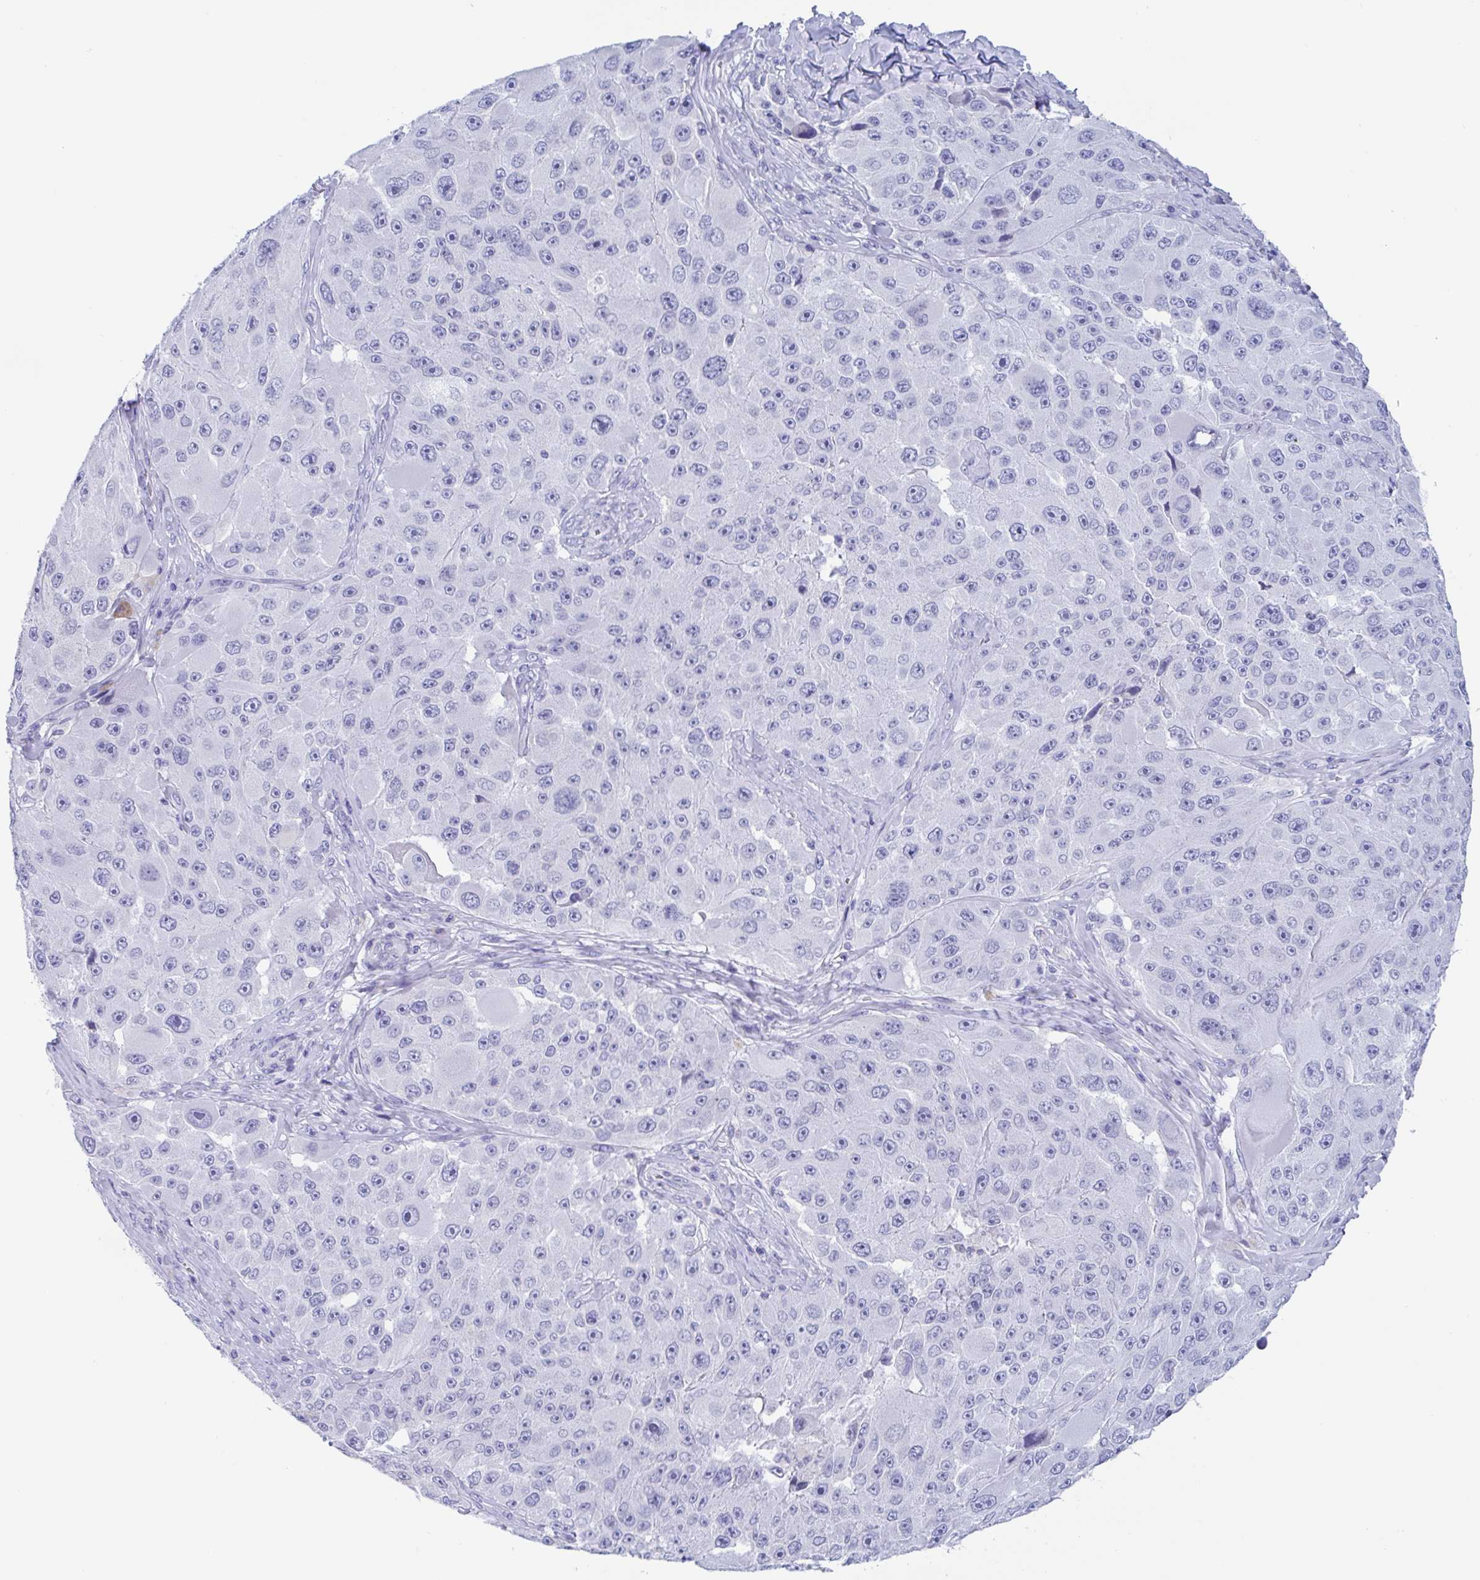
{"staining": {"intensity": "negative", "quantity": "none", "location": "none"}, "tissue": "melanoma", "cell_type": "Tumor cells", "image_type": "cancer", "snomed": [{"axis": "morphology", "description": "Malignant melanoma, Metastatic site"}, {"axis": "topography", "description": "Lymph node"}], "caption": "High power microscopy photomicrograph of an immunohistochemistry micrograph of malignant melanoma (metastatic site), revealing no significant positivity in tumor cells.", "gene": "CDX4", "patient": {"sex": "male", "age": 62}}